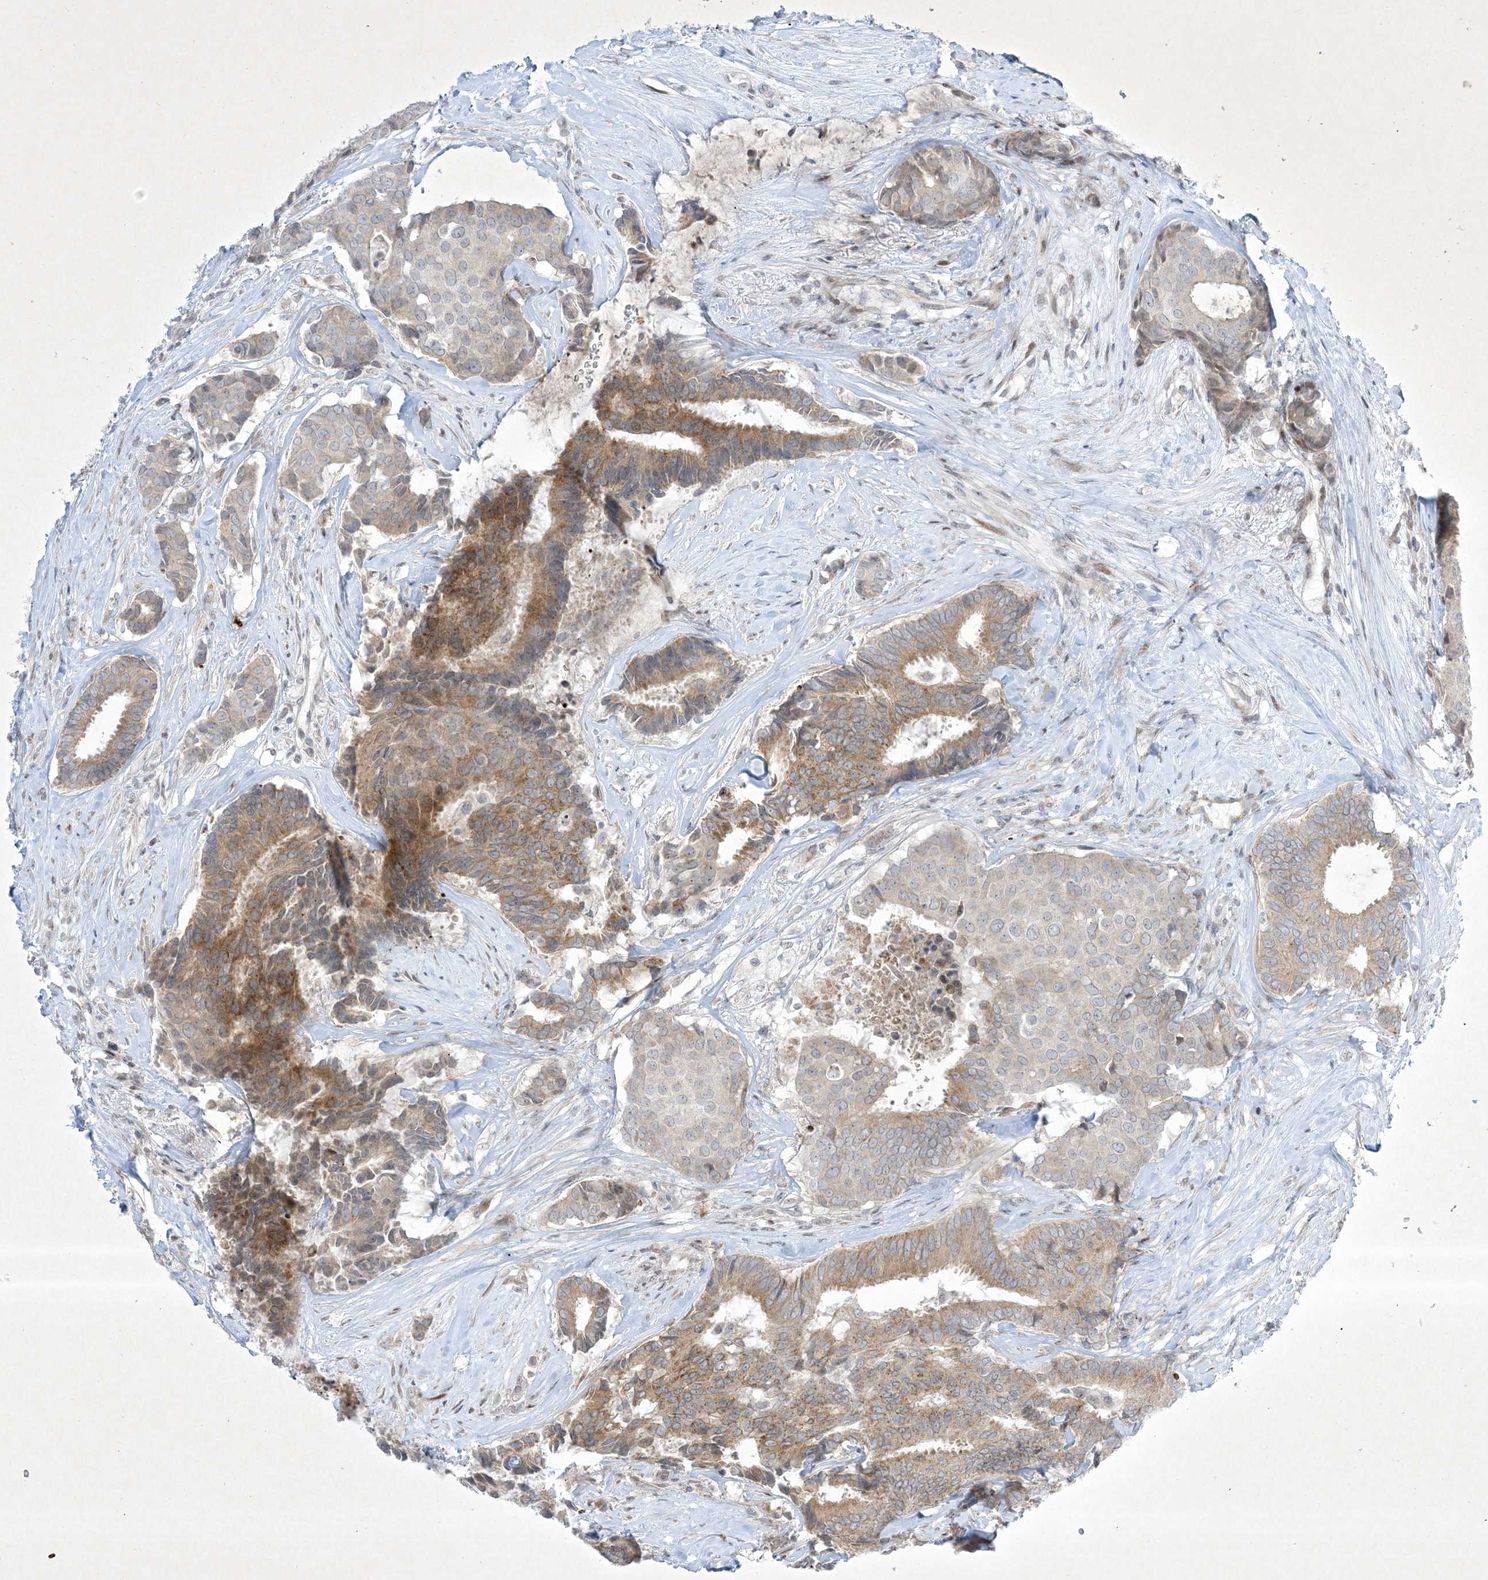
{"staining": {"intensity": "moderate", "quantity": "<25%", "location": "cytoplasmic/membranous"}, "tissue": "breast cancer", "cell_type": "Tumor cells", "image_type": "cancer", "snomed": [{"axis": "morphology", "description": "Duct carcinoma"}, {"axis": "topography", "description": "Breast"}], "caption": "Breast cancer stained with a protein marker demonstrates moderate staining in tumor cells.", "gene": "SOGA3", "patient": {"sex": "female", "age": 75}}